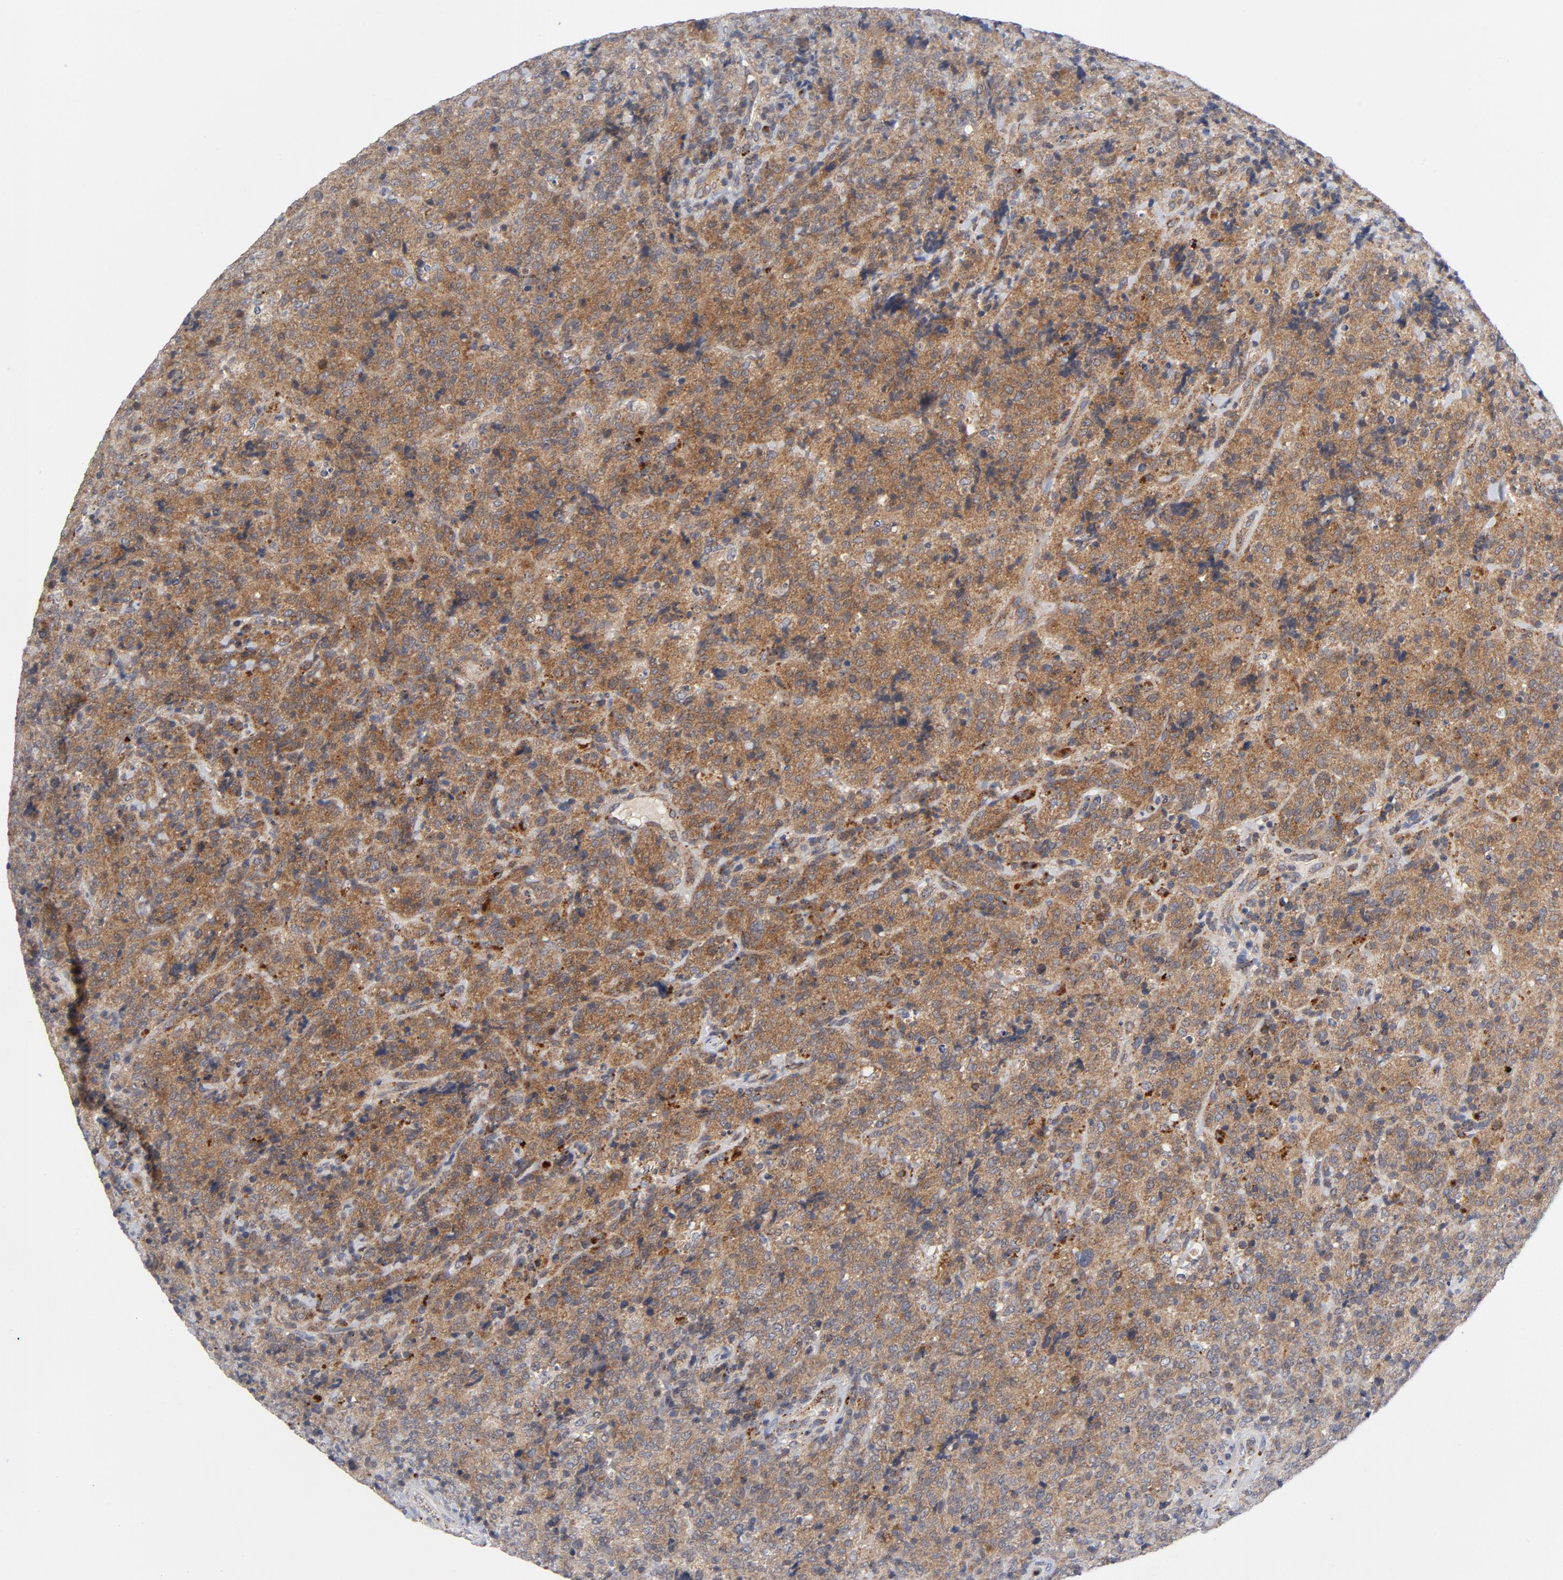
{"staining": {"intensity": "moderate", "quantity": ">75%", "location": "cytoplasmic/membranous"}, "tissue": "lymphoma", "cell_type": "Tumor cells", "image_type": "cancer", "snomed": [{"axis": "morphology", "description": "Malignant lymphoma, non-Hodgkin's type, High grade"}, {"axis": "topography", "description": "Tonsil"}], "caption": "A medium amount of moderate cytoplasmic/membranous expression is appreciated in approximately >75% of tumor cells in high-grade malignant lymphoma, non-Hodgkin's type tissue.", "gene": "AKT2", "patient": {"sex": "female", "age": 36}}